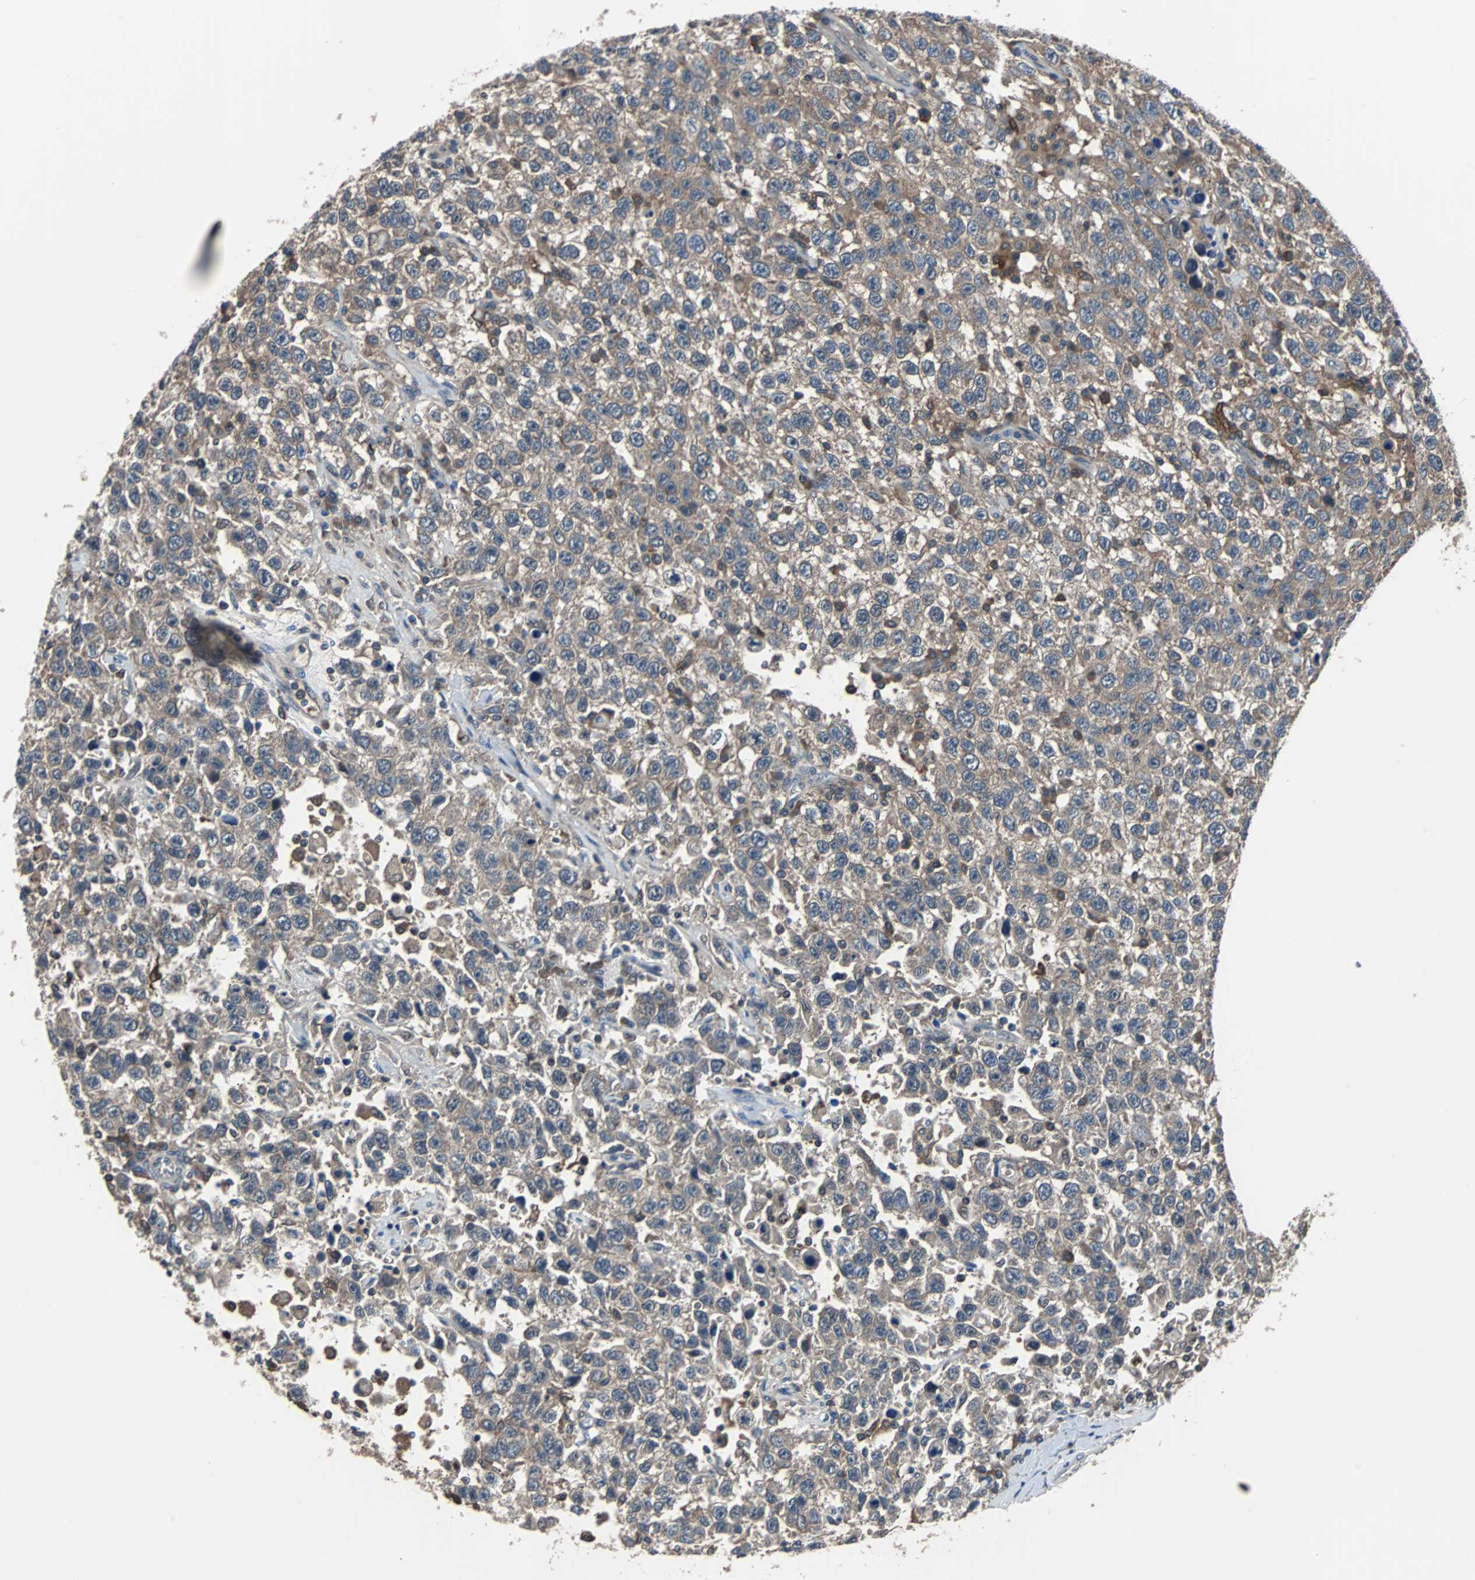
{"staining": {"intensity": "weak", "quantity": ">75%", "location": "cytoplasmic/membranous"}, "tissue": "testis cancer", "cell_type": "Tumor cells", "image_type": "cancer", "snomed": [{"axis": "morphology", "description": "Seminoma, NOS"}, {"axis": "topography", "description": "Testis"}], "caption": "This histopathology image exhibits IHC staining of human seminoma (testis), with low weak cytoplasmic/membranous staining in approximately >75% of tumor cells.", "gene": "PAK1", "patient": {"sex": "male", "age": 41}}